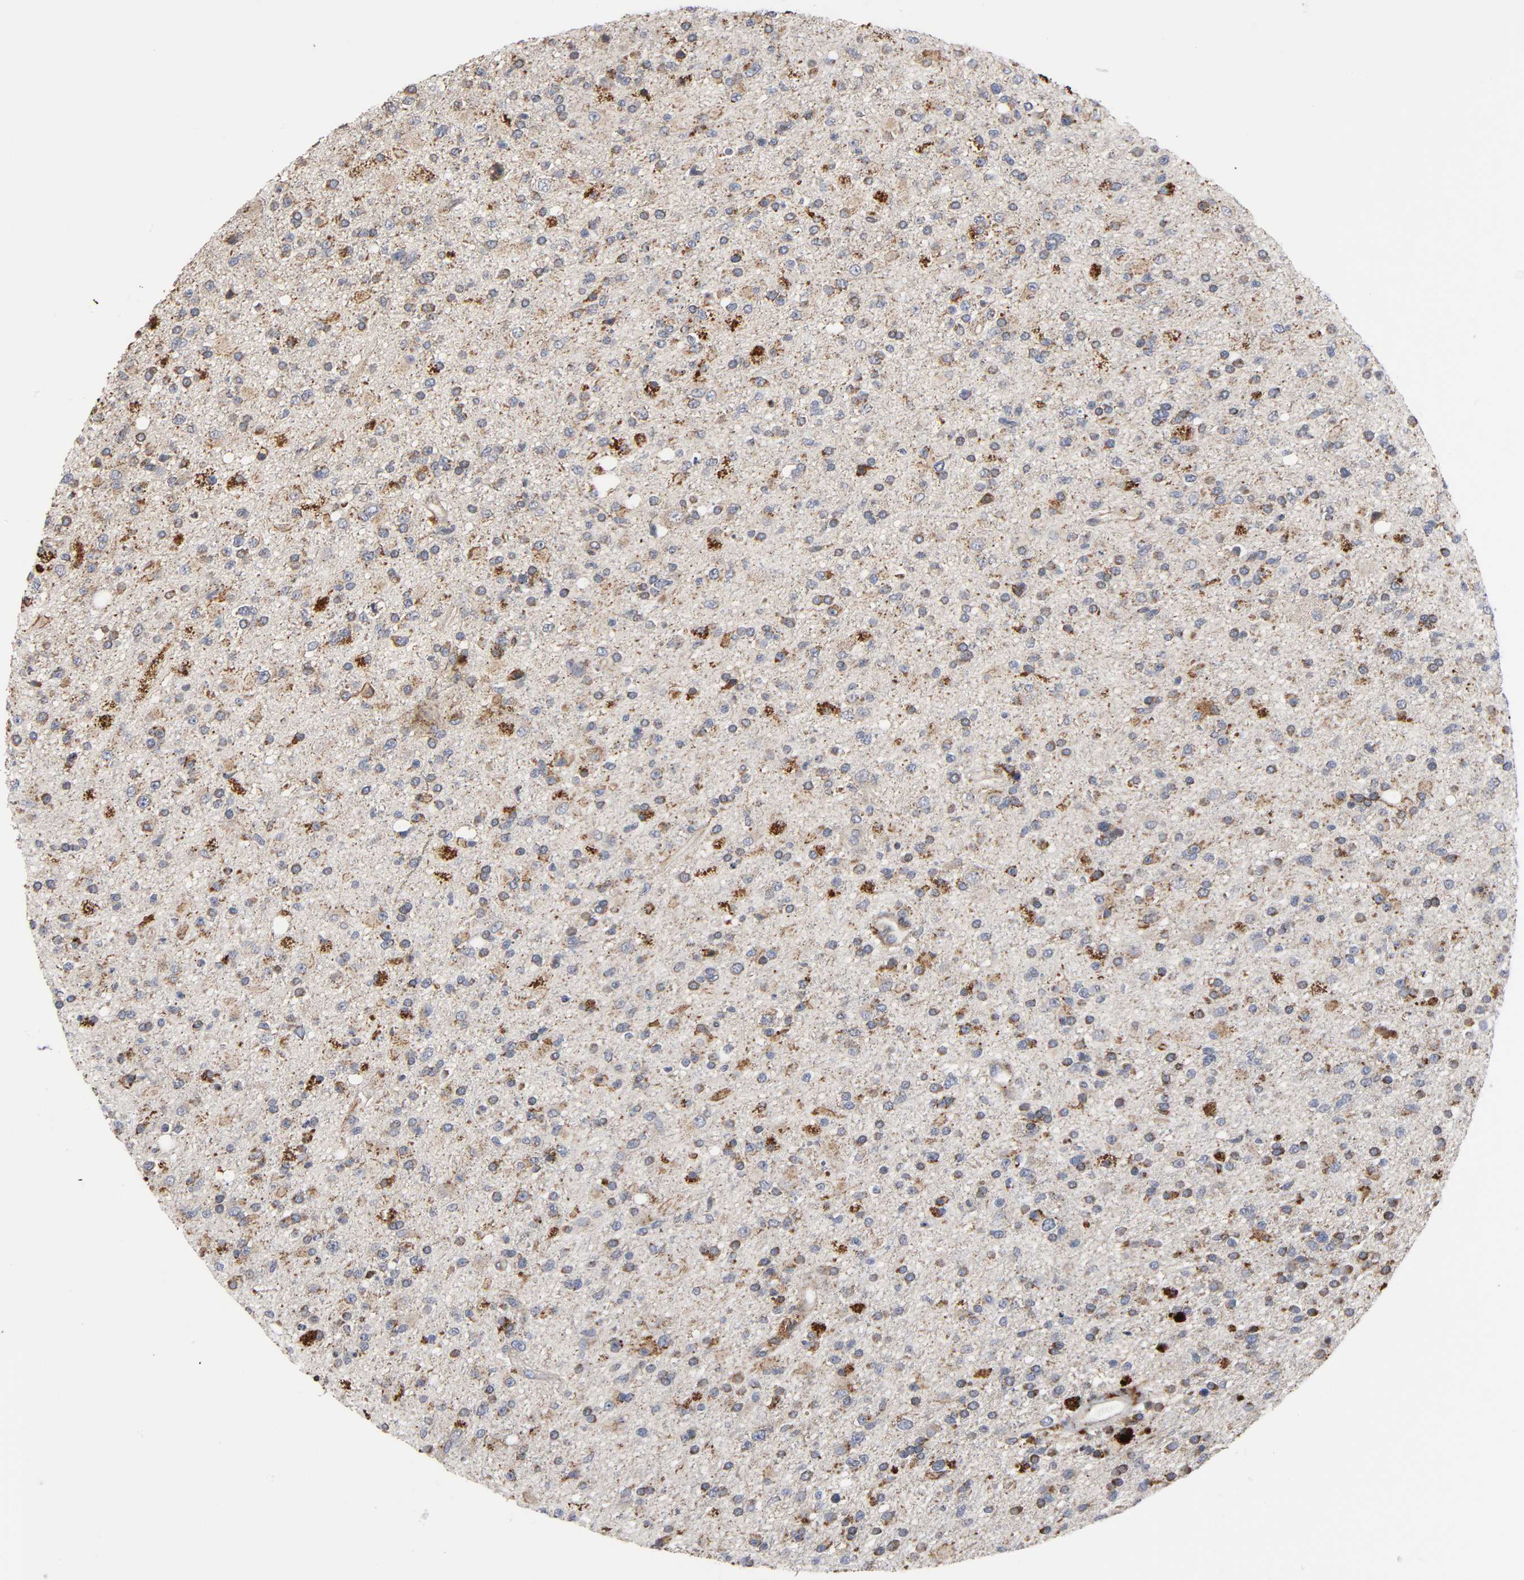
{"staining": {"intensity": "strong", "quantity": "25%-75%", "location": "cytoplasmic/membranous"}, "tissue": "glioma", "cell_type": "Tumor cells", "image_type": "cancer", "snomed": [{"axis": "morphology", "description": "Glioma, malignant, High grade"}, {"axis": "topography", "description": "Brain"}], "caption": "High-grade glioma (malignant) was stained to show a protein in brown. There is high levels of strong cytoplasmic/membranous positivity in about 25%-75% of tumor cells.", "gene": "MAP3K1", "patient": {"sex": "male", "age": 33}}